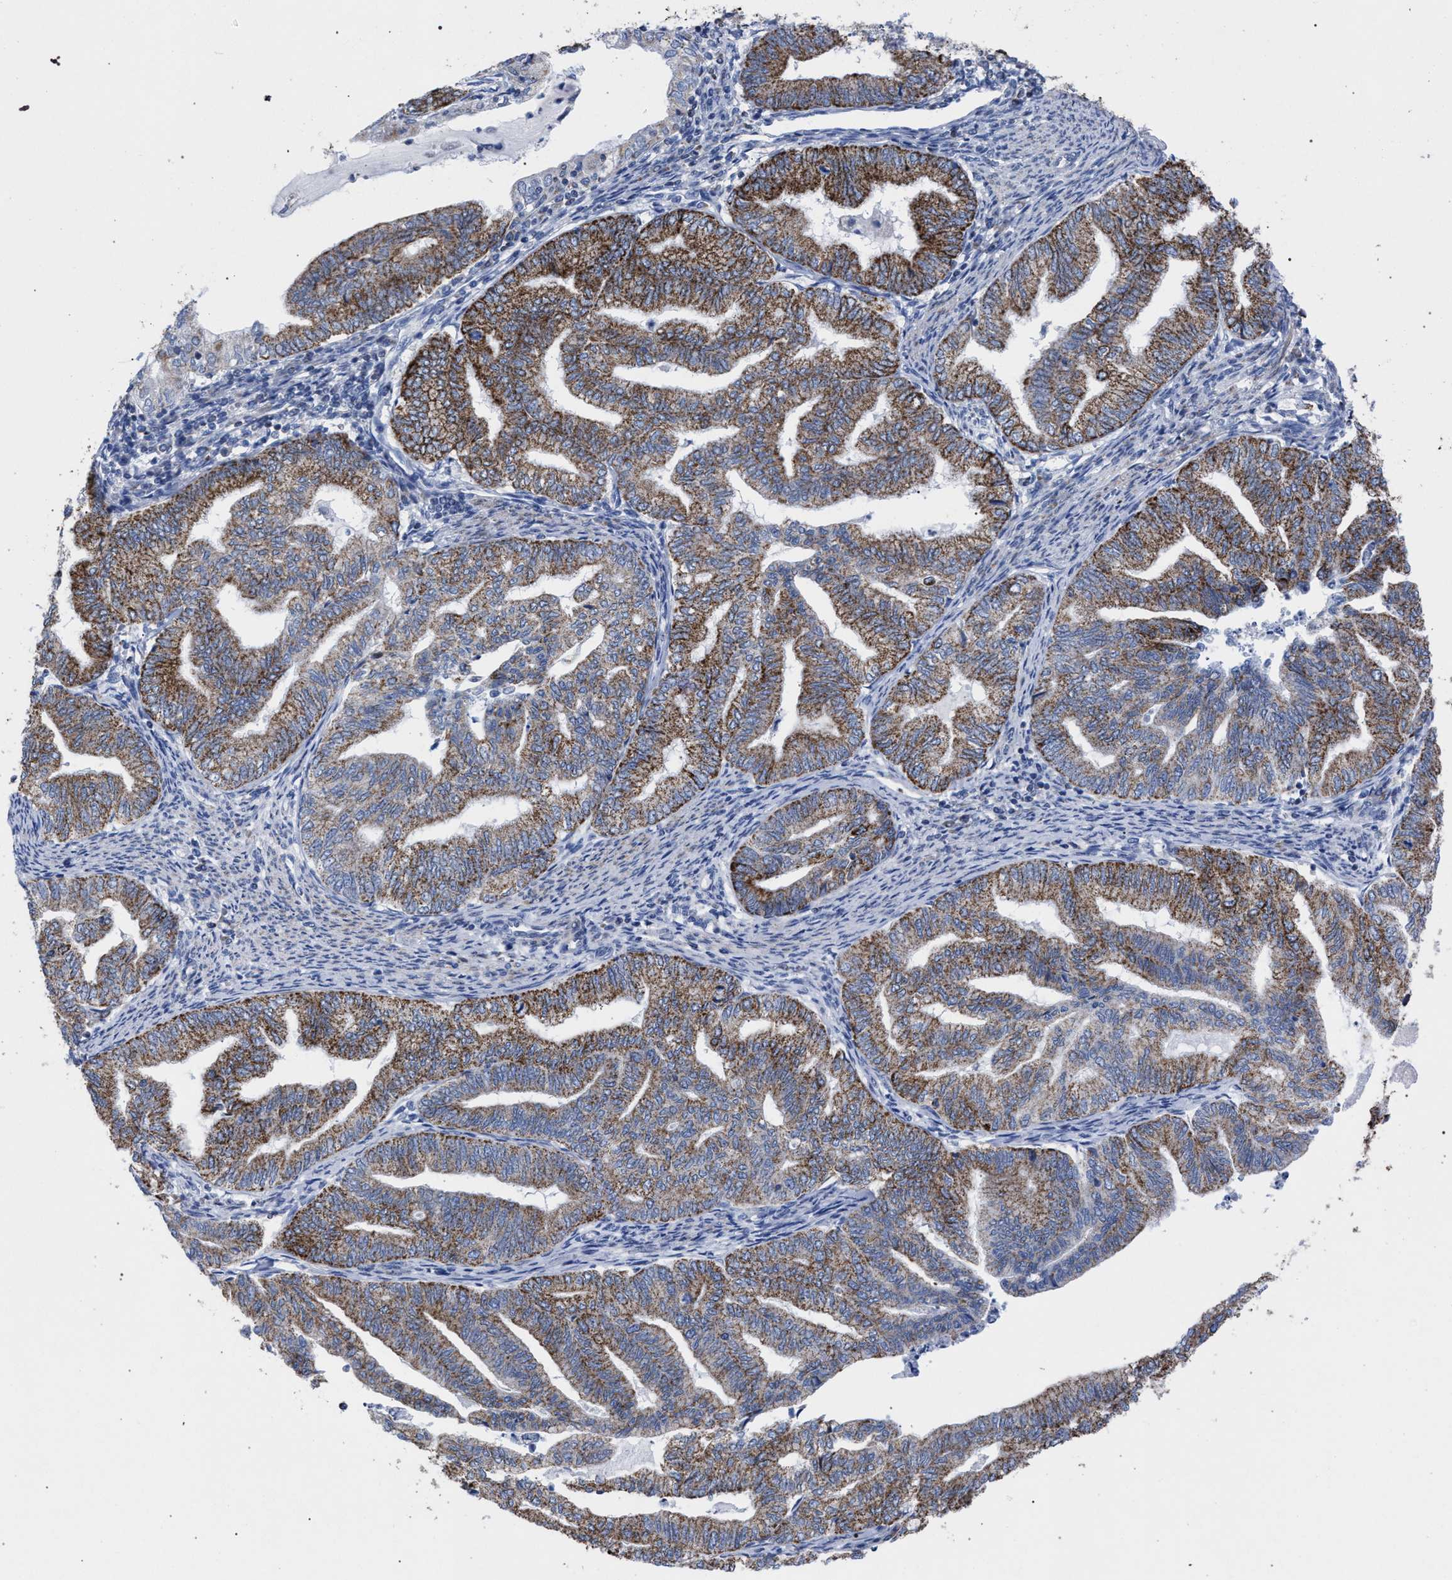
{"staining": {"intensity": "moderate", "quantity": ">75%", "location": "cytoplasmic/membranous"}, "tissue": "endometrial cancer", "cell_type": "Tumor cells", "image_type": "cancer", "snomed": [{"axis": "morphology", "description": "Adenocarcinoma, NOS"}, {"axis": "topography", "description": "Endometrium"}], "caption": "IHC histopathology image of adenocarcinoma (endometrial) stained for a protein (brown), which displays medium levels of moderate cytoplasmic/membranous expression in about >75% of tumor cells.", "gene": "ACADS", "patient": {"sex": "female", "age": 79}}